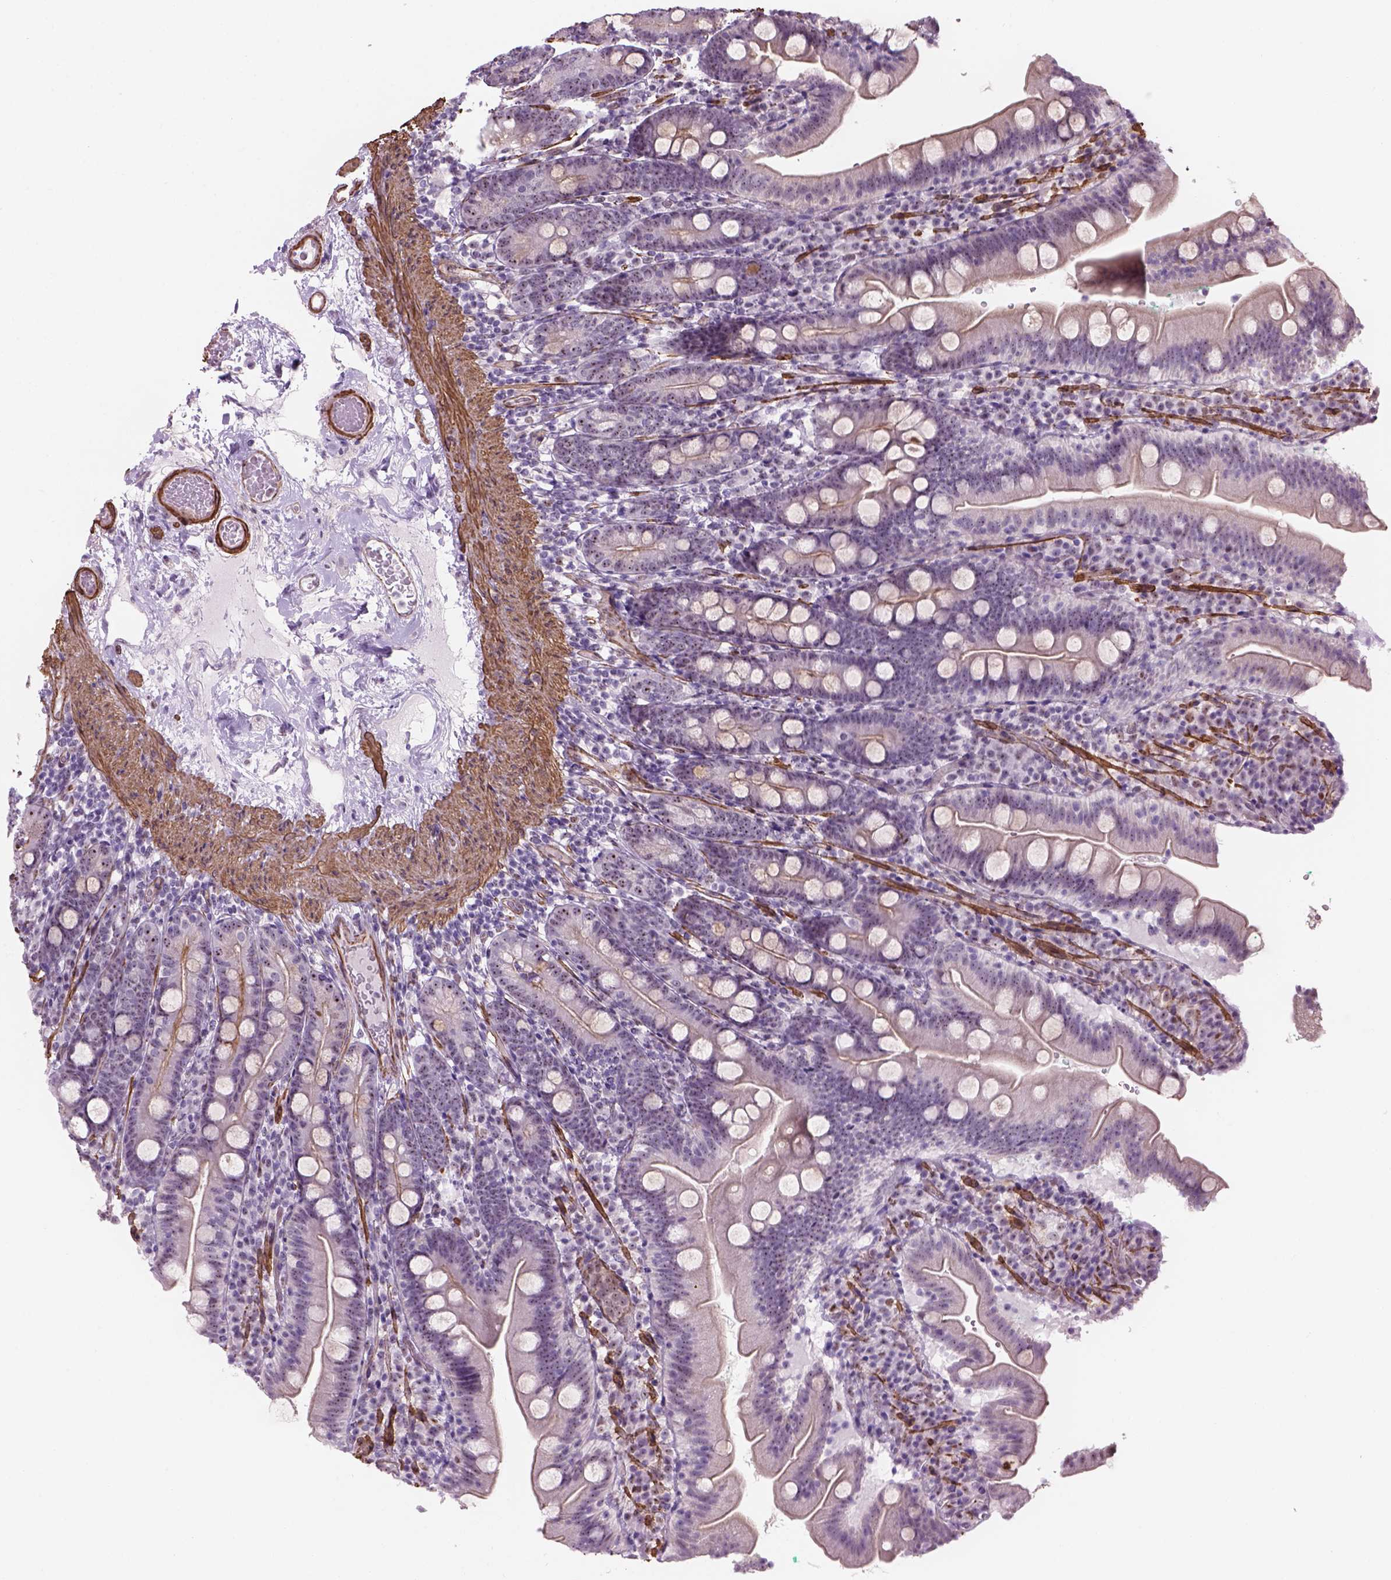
{"staining": {"intensity": "moderate", "quantity": "<25%", "location": "nuclear"}, "tissue": "duodenum", "cell_type": "Glandular cells", "image_type": "normal", "snomed": [{"axis": "morphology", "description": "Normal tissue, NOS"}, {"axis": "topography", "description": "Duodenum"}], "caption": "This histopathology image reveals immunohistochemistry staining of unremarkable duodenum, with low moderate nuclear positivity in about <25% of glandular cells.", "gene": "RRS1", "patient": {"sex": "female", "age": 67}}